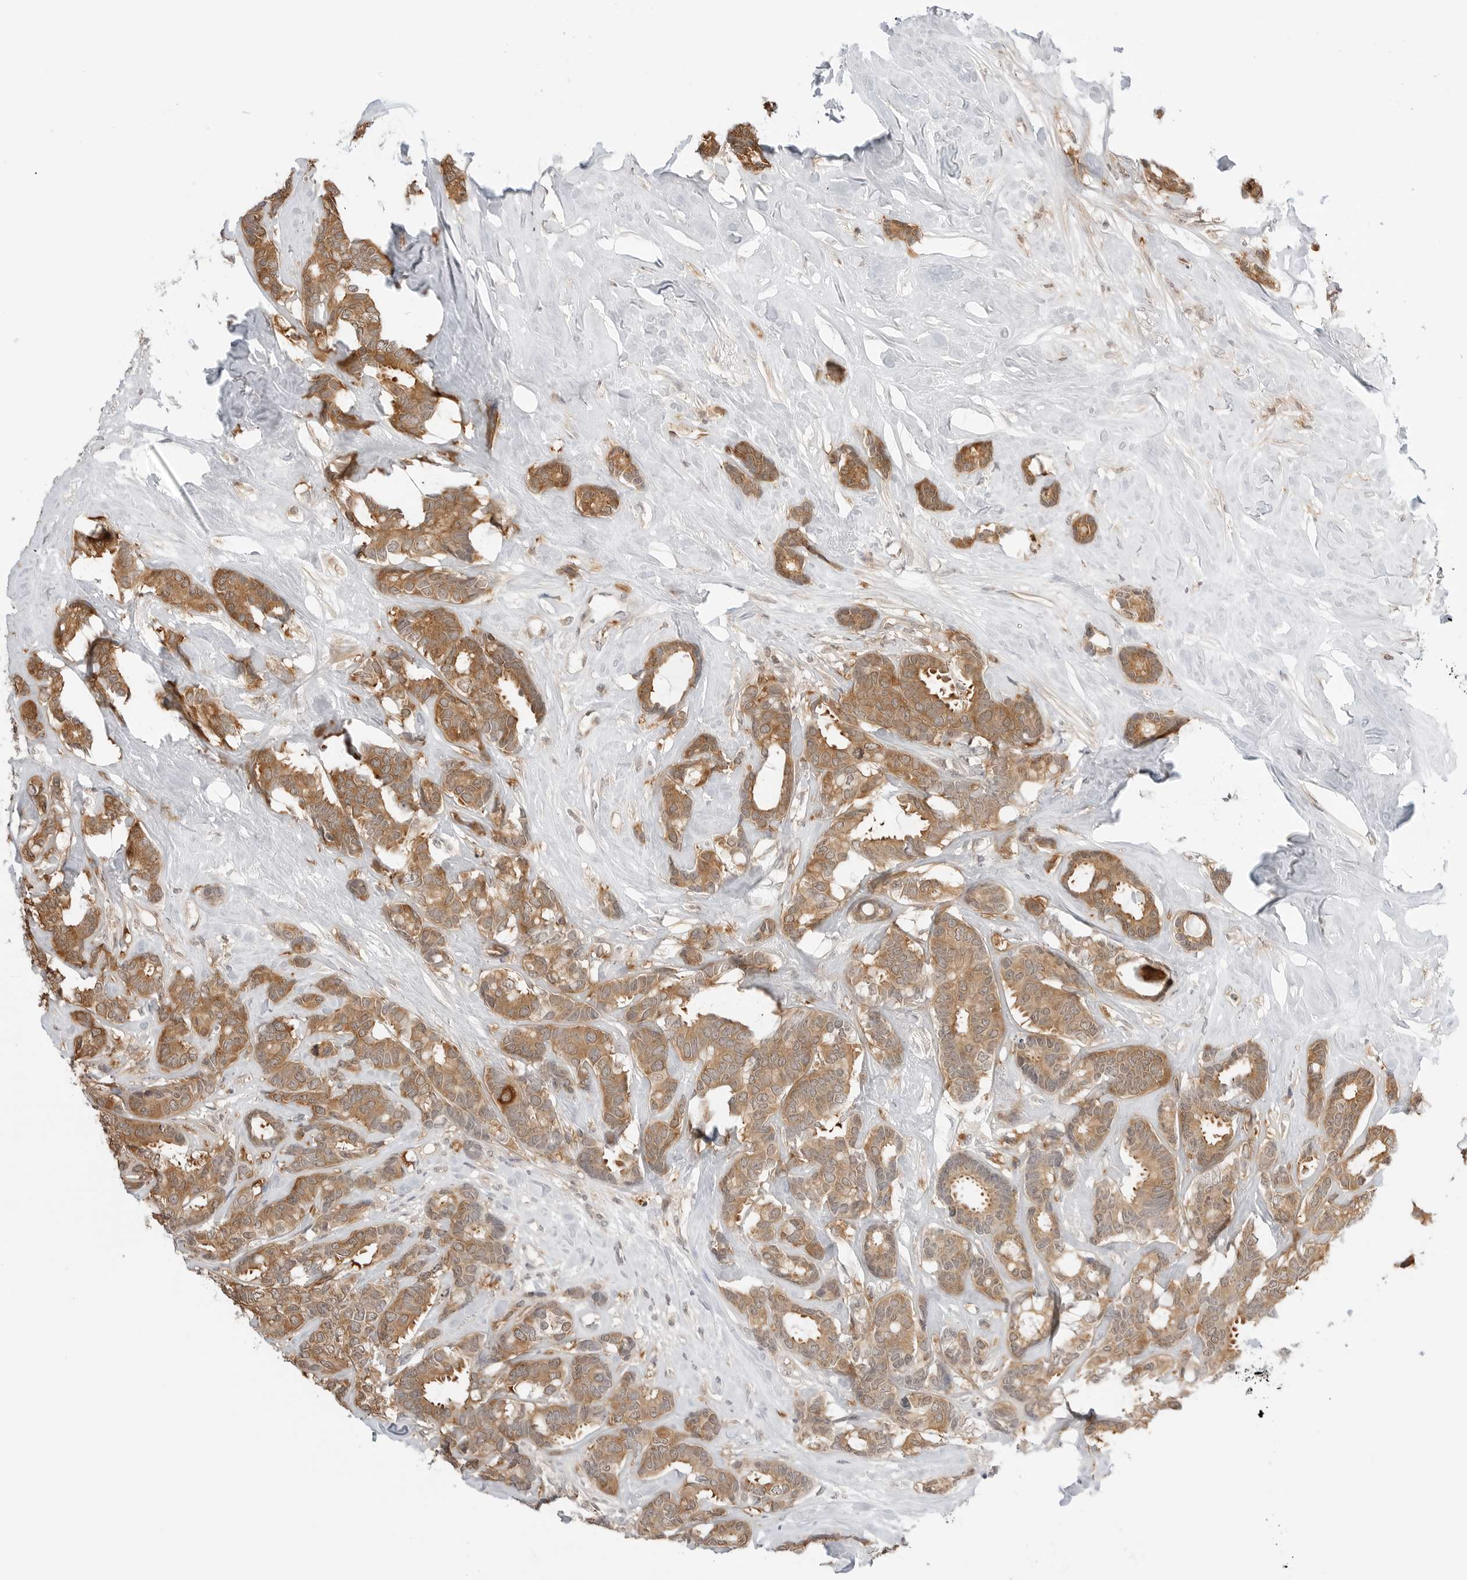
{"staining": {"intensity": "moderate", "quantity": ">75%", "location": "cytoplasmic/membranous"}, "tissue": "breast cancer", "cell_type": "Tumor cells", "image_type": "cancer", "snomed": [{"axis": "morphology", "description": "Duct carcinoma"}, {"axis": "topography", "description": "Breast"}], "caption": "Immunohistochemical staining of human breast cancer reveals moderate cytoplasmic/membranous protein staining in about >75% of tumor cells.", "gene": "NUDC", "patient": {"sex": "female", "age": 87}}